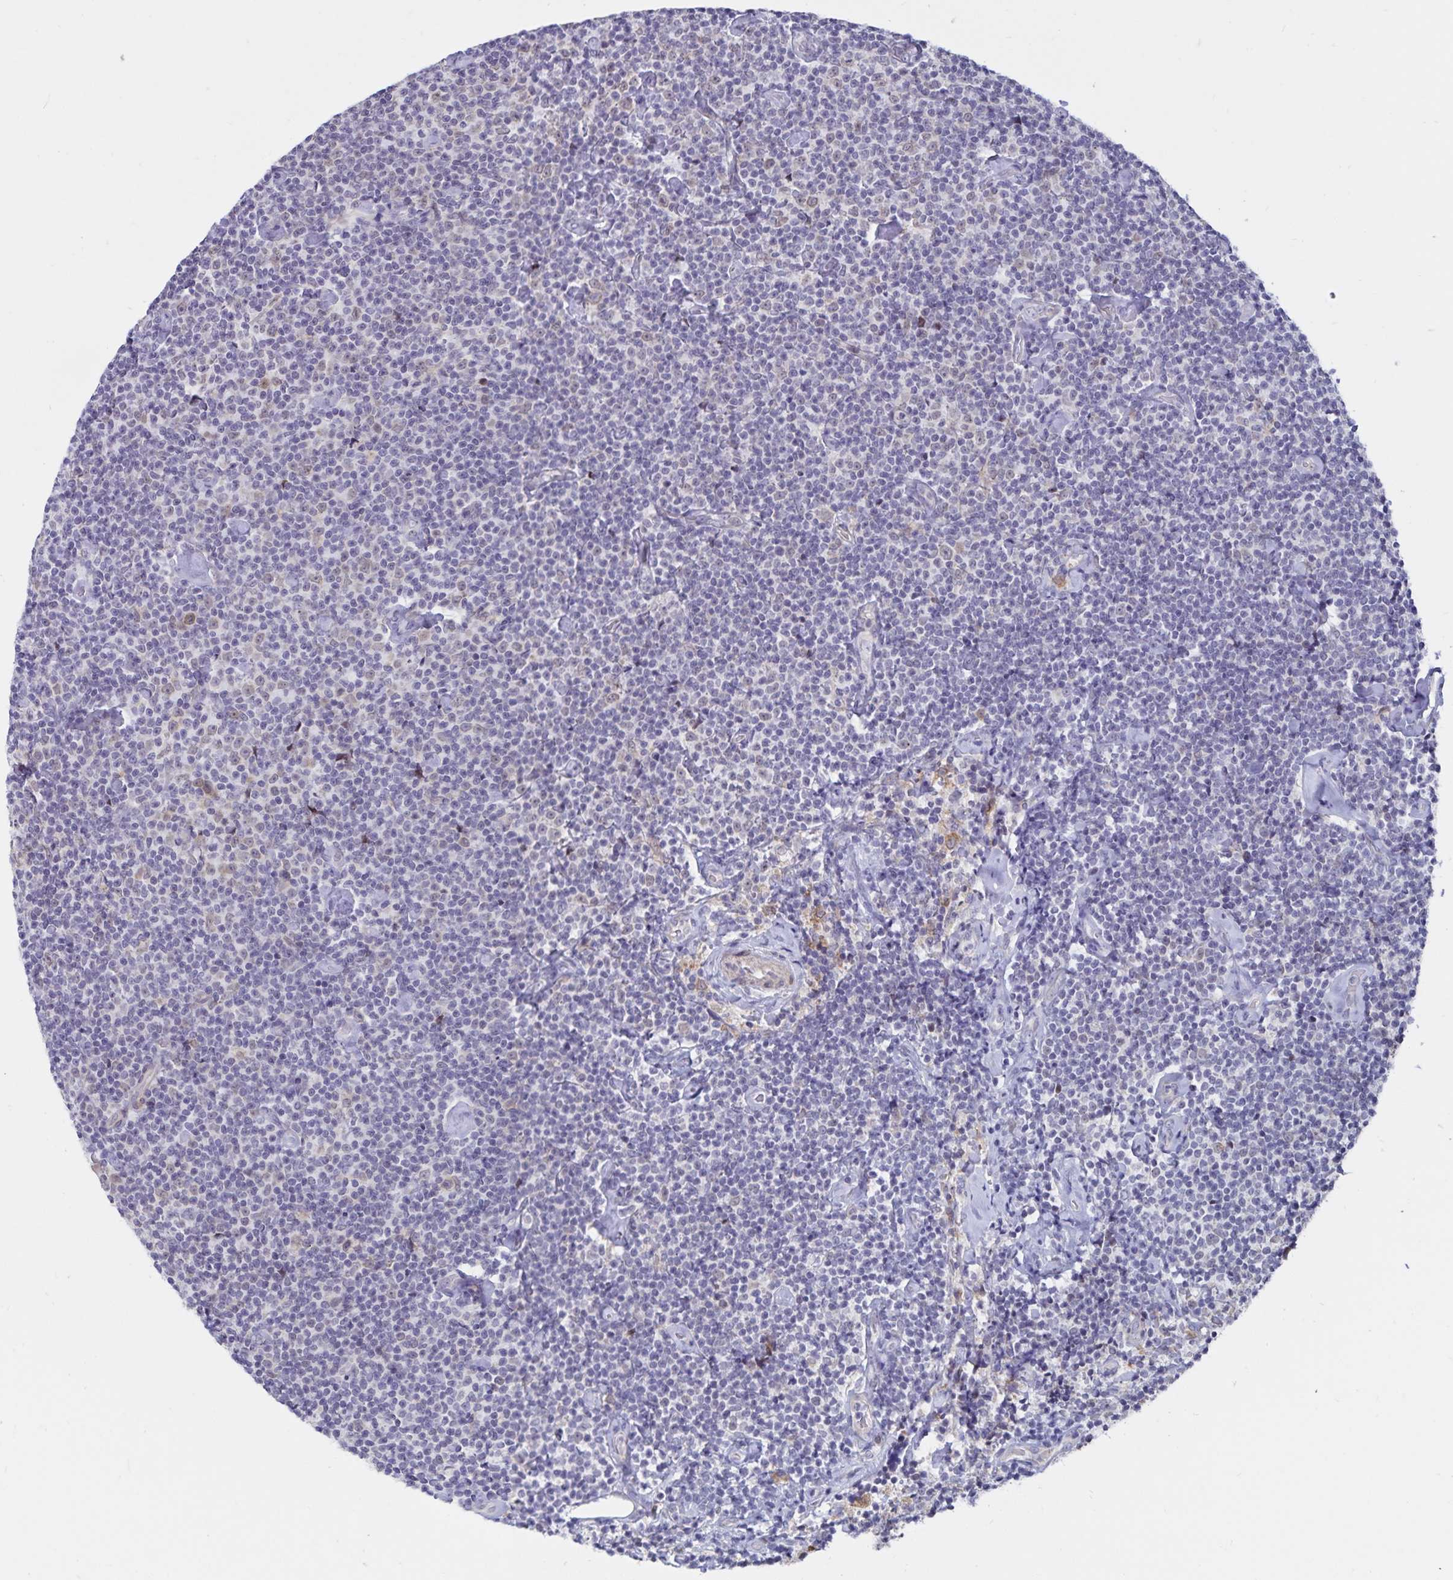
{"staining": {"intensity": "negative", "quantity": "none", "location": "none"}, "tissue": "lymphoma", "cell_type": "Tumor cells", "image_type": "cancer", "snomed": [{"axis": "morphology", "description": "Malignant lymphoma, non-Hodgkin's type, Low grade"}, {"axis": "topography", "description": "Lymph node"}], "caption": "Immunohistochemistry of lymphoma shows no expression in tumor cells. The staining is performed using DAB brown chromogen with nuclei counter-stained in using hematoxylin.", "gene": "ATP2A2", "patient": {"sex": "male", "age": 81}}